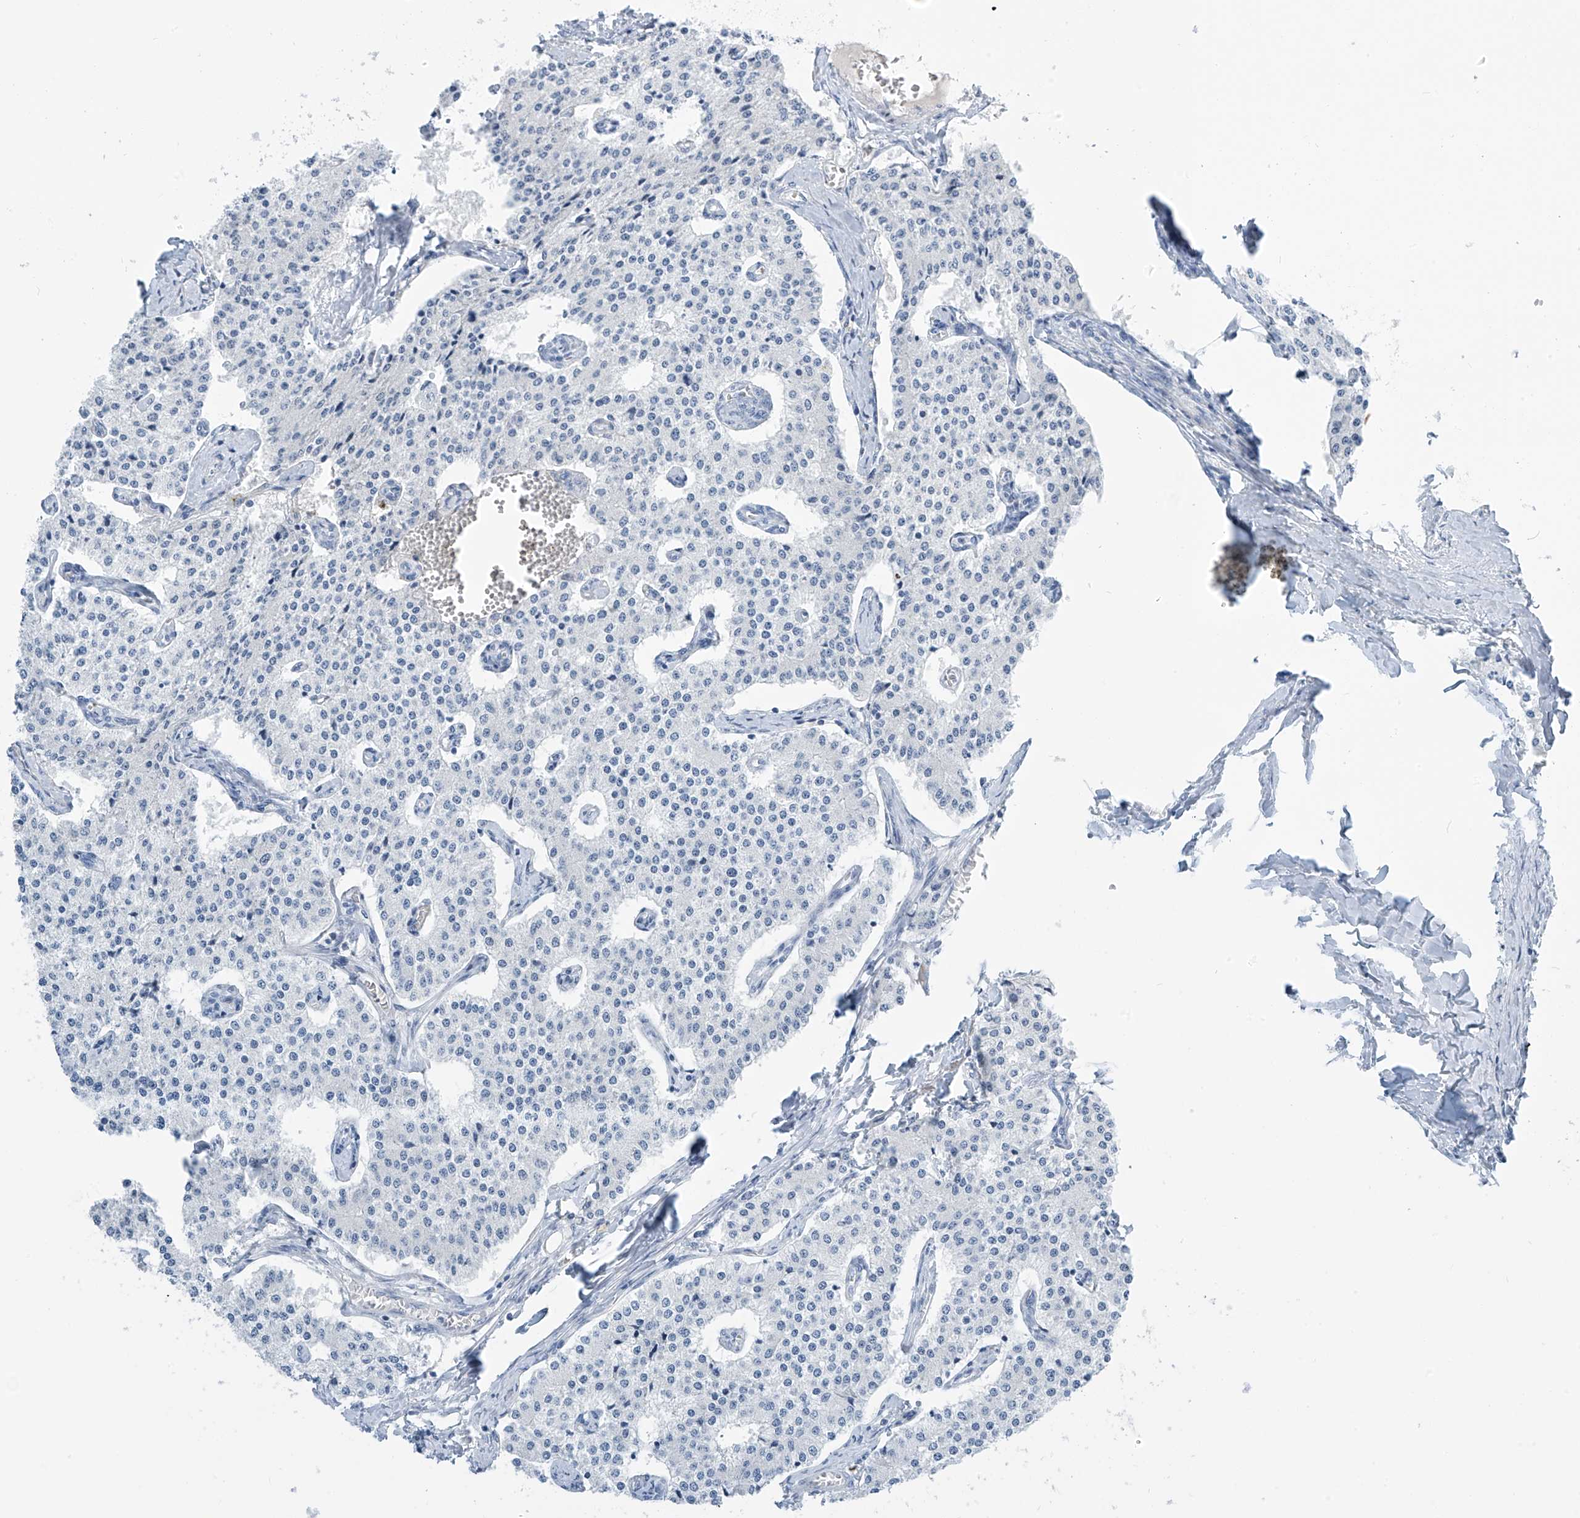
{"staining": {"intensity": "negative", "quantity": "none", "location": "none"}, "tissue": "carcinoid", "cell_type": "Tumor cells", "image_type": "cancer", "snomed": [{"axis": "morphology", "description": "Carcinoid, malignant, NOS"}, {"axis": "topography", "description": "Colon"}], "caption": "Tumor cells are negative for brown protein staining in carcinoid. (Immunohistochemistry (ihc), brightfield microscopy, high magnification).", "gene": "SGO2", "patient": {"sex": "female", "age": 52}}